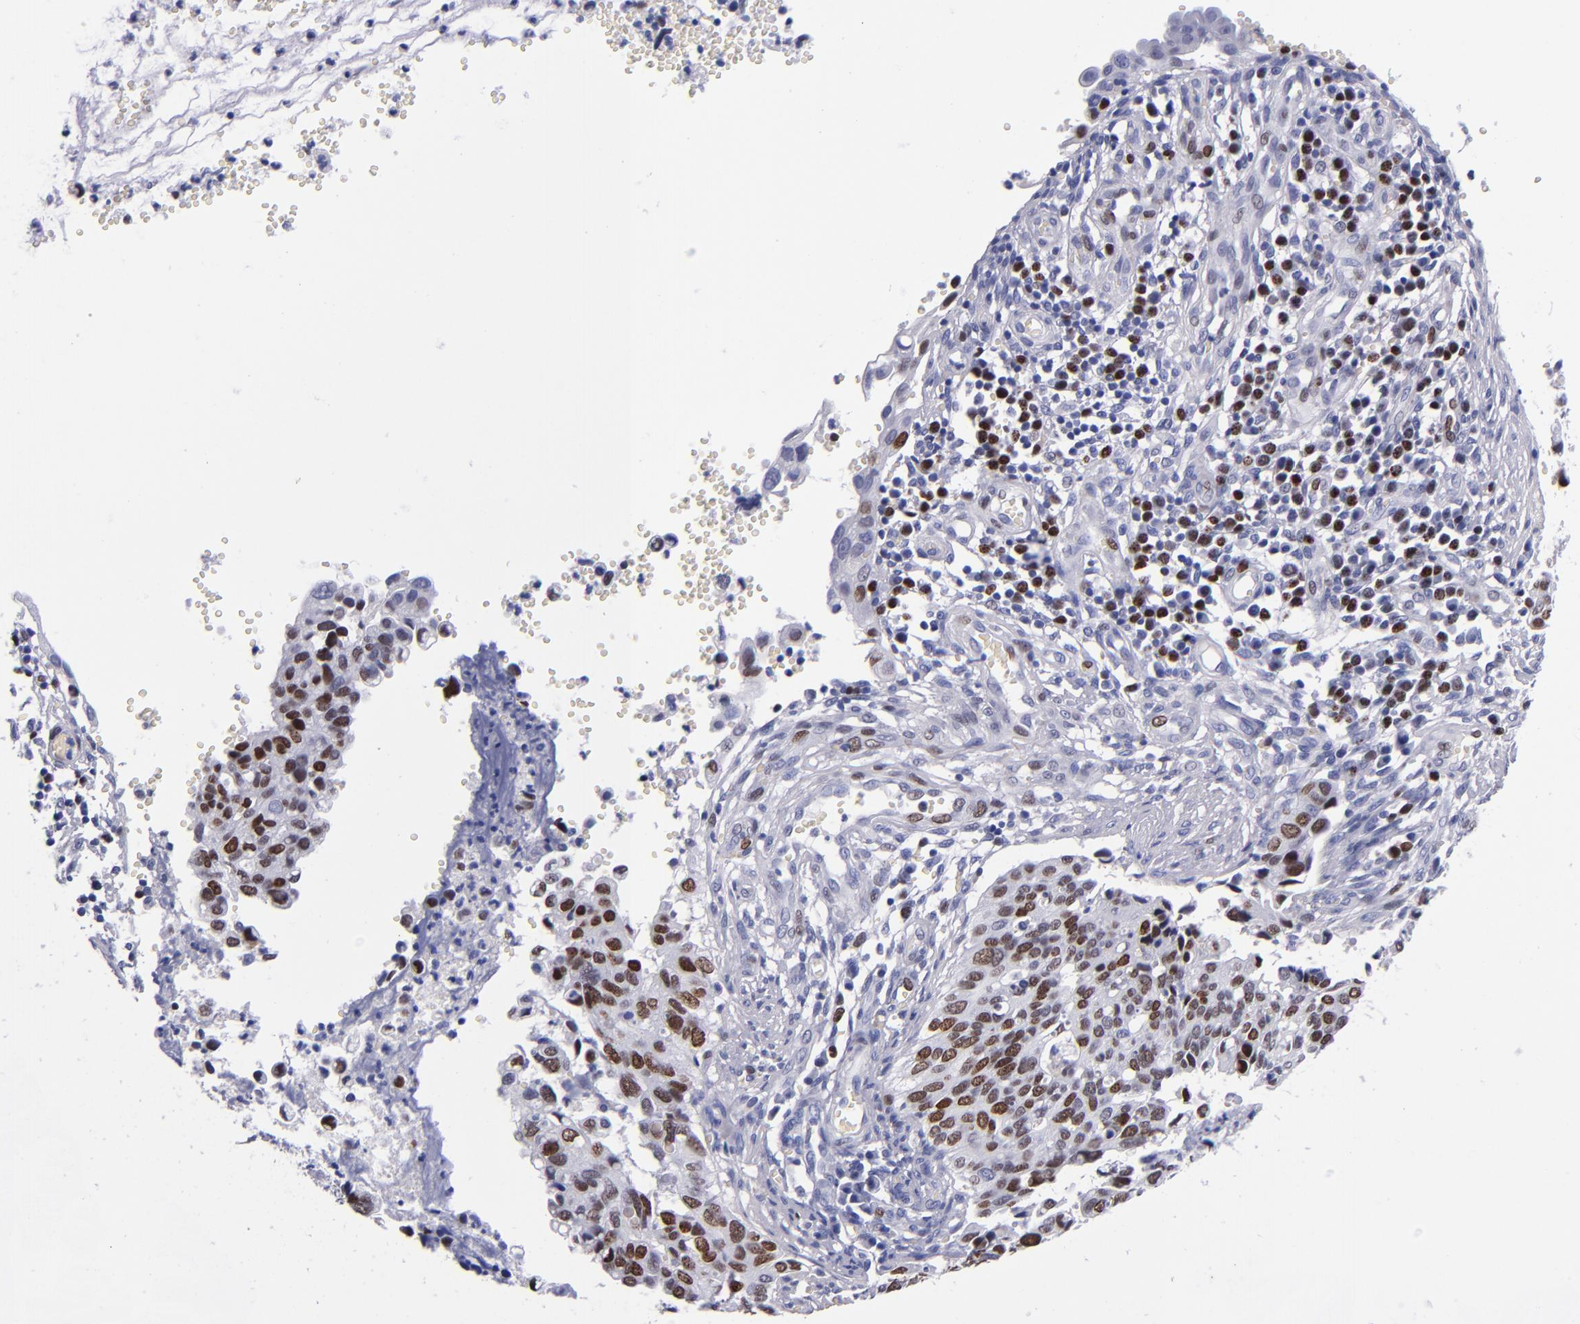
{"staining": {"intensity": "strong", "quantity": "25%-75%", "location": "nuclear"}, "tissue": "cervical cancer", "cell_type": "Tumor cells", "image_type": "cancer", "snomed": [{"axis": "morphology", "description": "Normal tissue, NOS"}, {"axis": "morphology", "description": "Squamous cell carcinoma, NOS"}, {"axis": "topography", "description": "Cervix"}], "caption": "Squamous cell carcinoma (cervical) tissue reveals strong nuclear staining in about 25%-75% of tumor cells", "gene": "MCM7", "patient": {"sex": "female", "age": 45}}